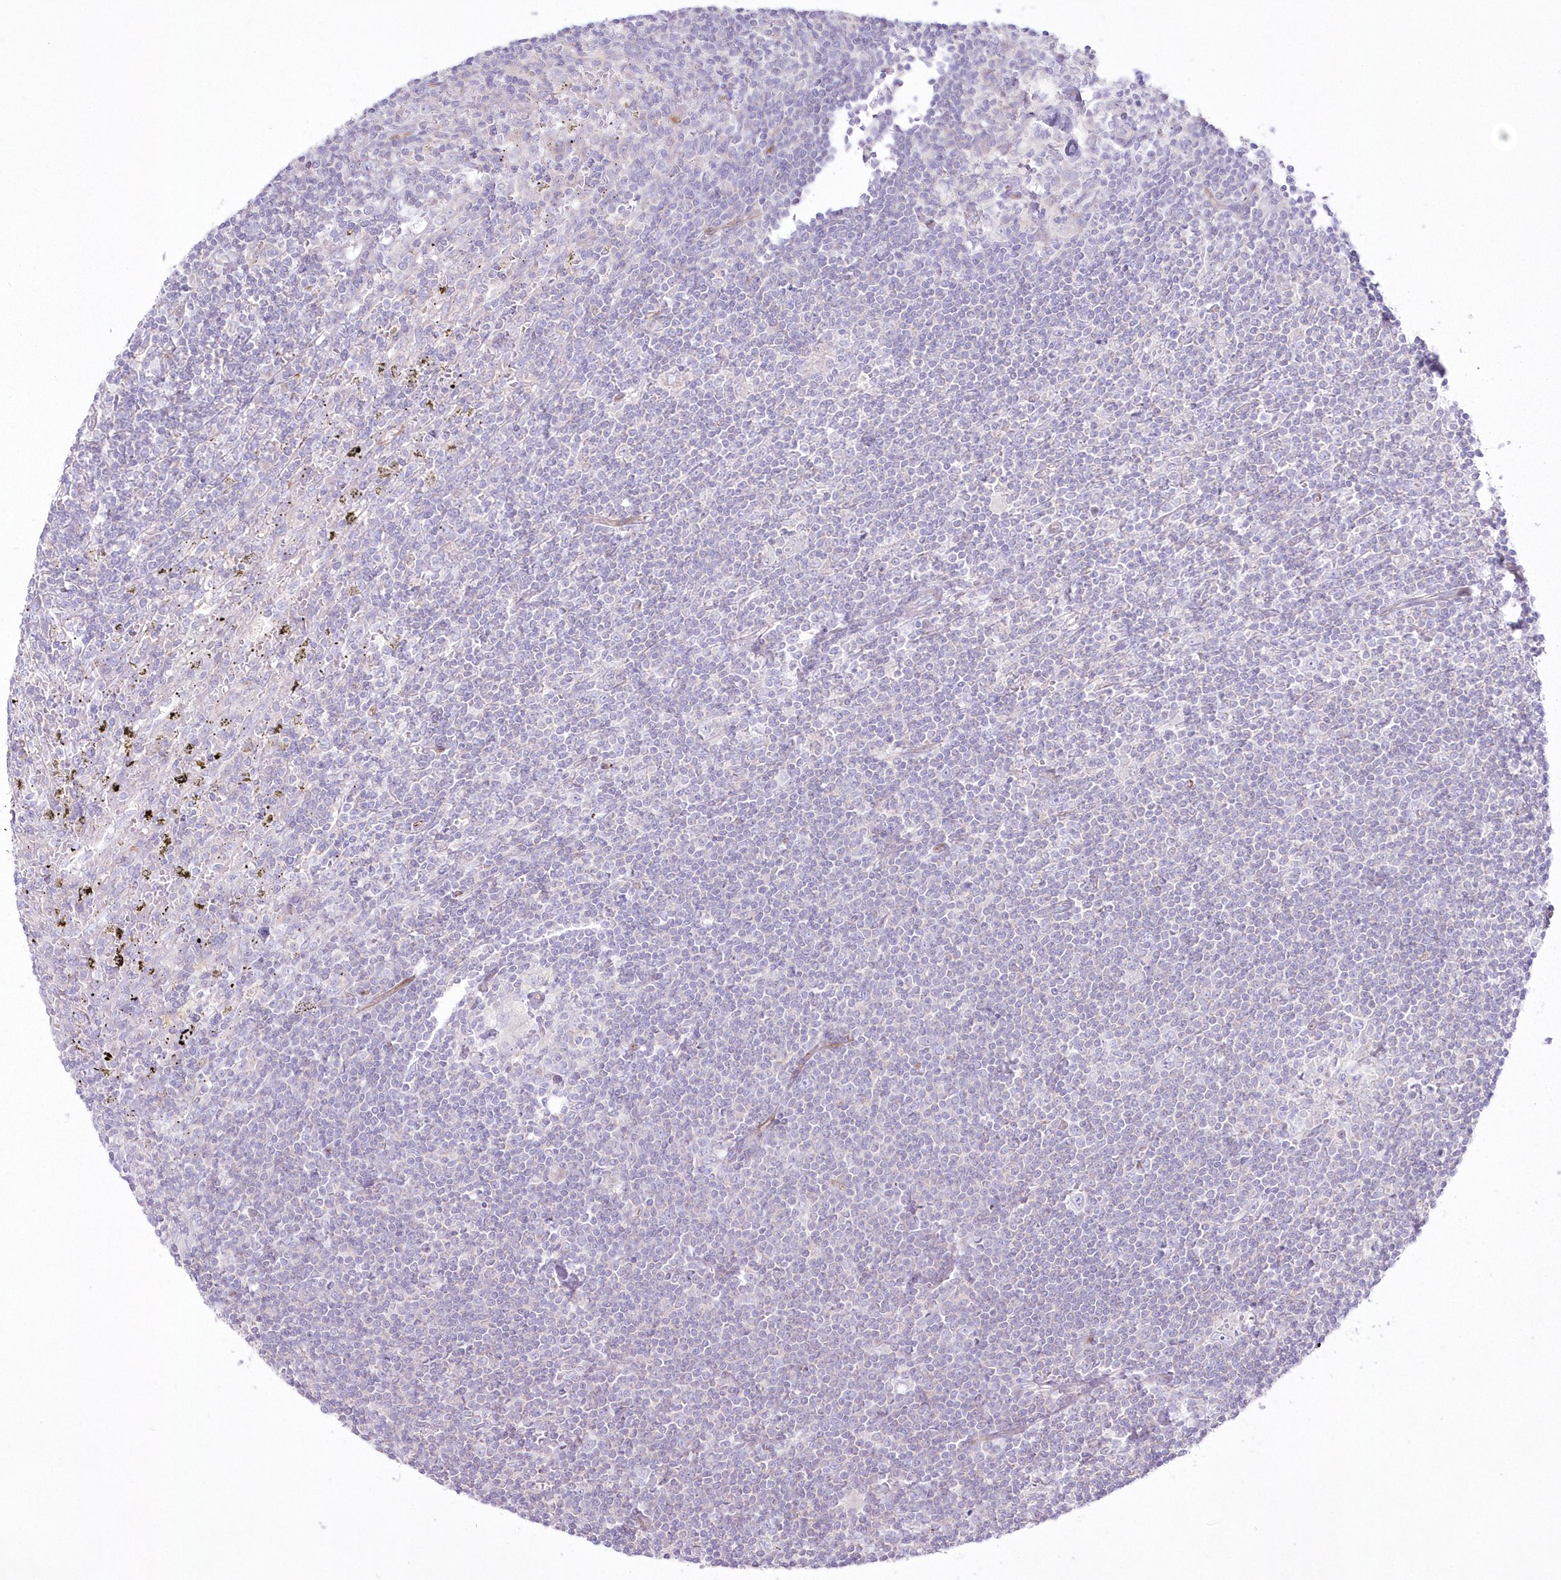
{"staining": {"intensity": "negative", "quantity": "none", "location": "none"}, "tissue": "lymphoma", "cell_type": "Tumor cells", "image_type": "cancer", "snomed": [{"axis": "morphology", "description": "Malignant lymphoma, non-Hodgkin's type, Low grade"}, {"axis": "topography", "description": "Spleen"}], "caption": "An immunohistochemistry micrograph of lymphoma is shown. There is no staining in tumor cells of lymphoma.", "gene": "ZNF843", "patient": {"sex": "male", "age": 76}}